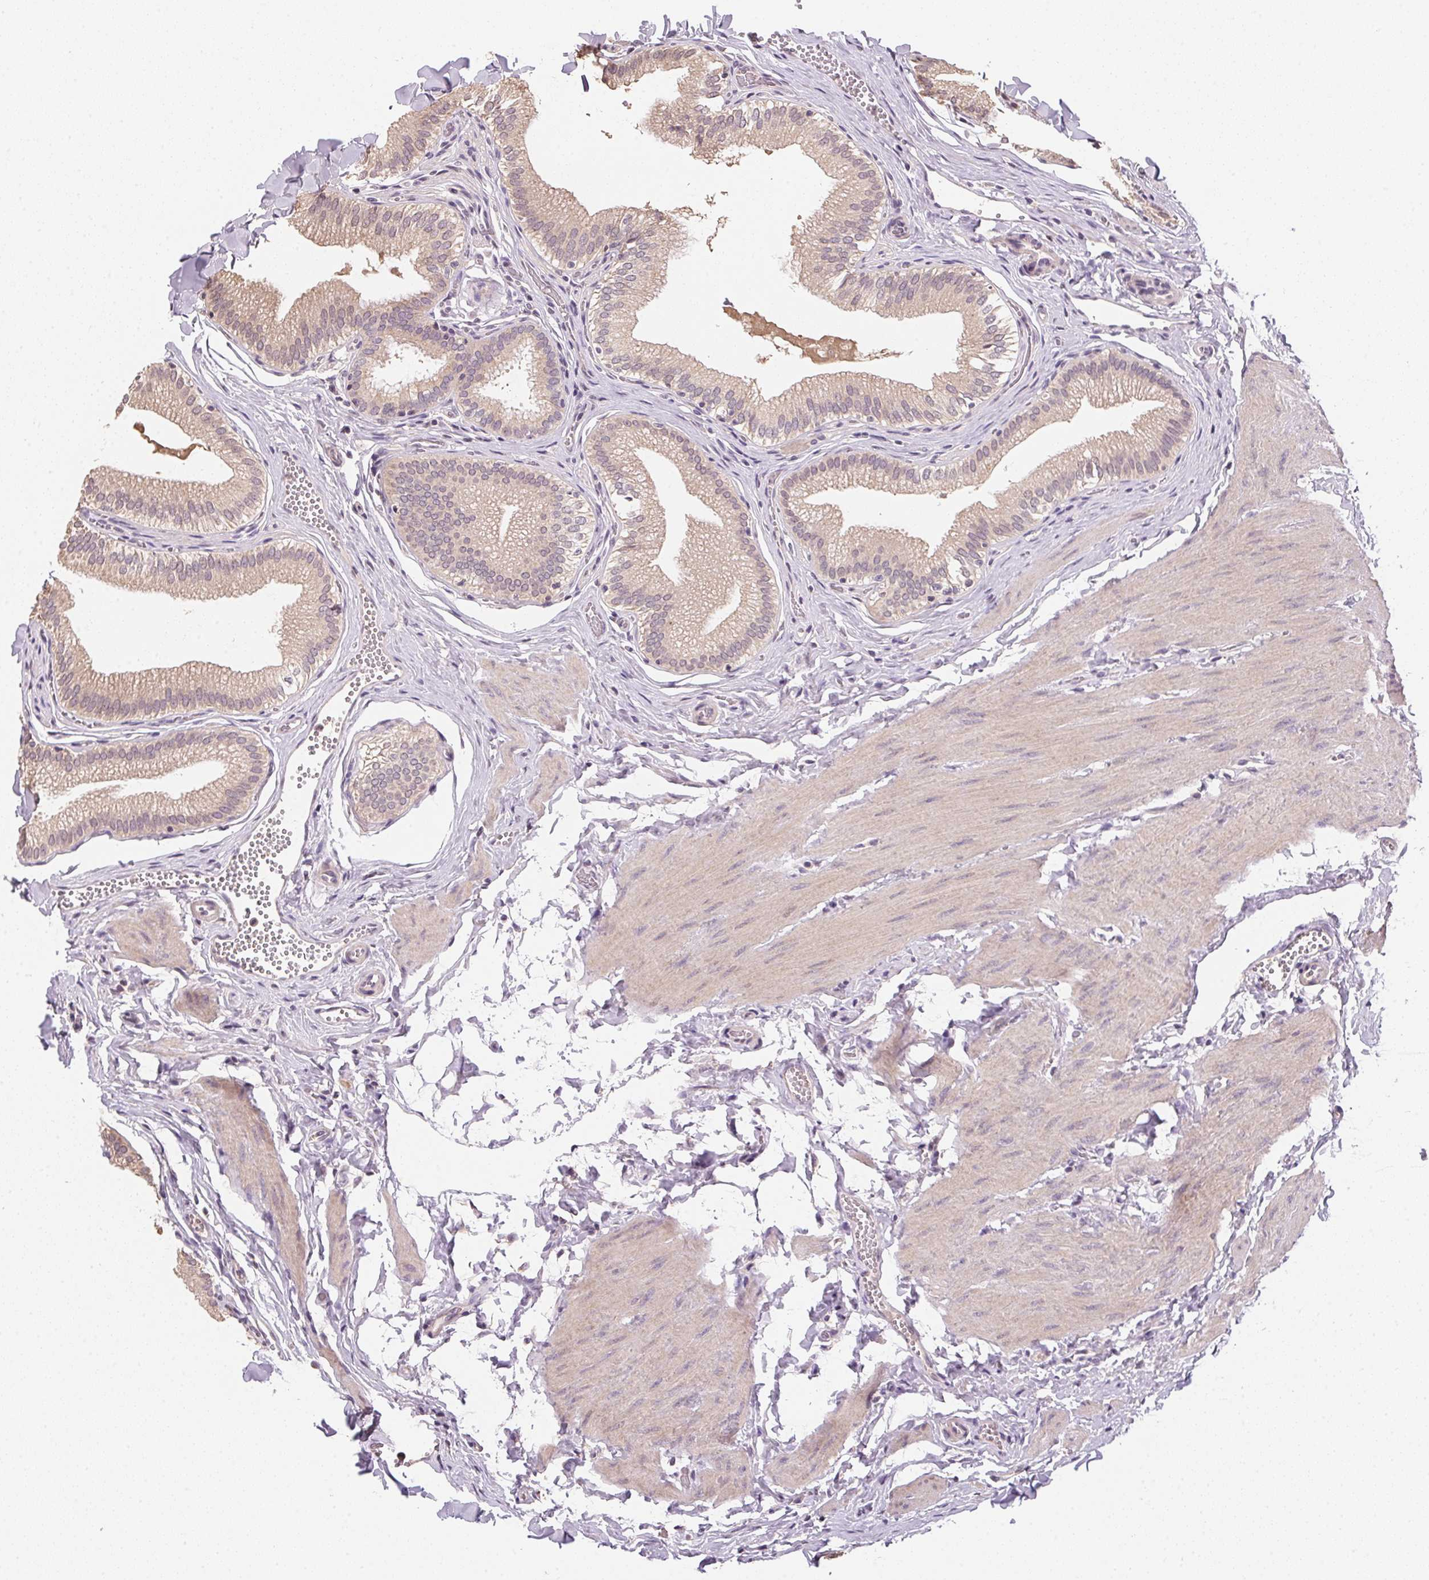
{"staining": {"intensity": "moderate", "quantity": "<25%", "location": "cytoplasmic/membranous"}, "tissue": "gallbladder", "cell_type": "Glandular cells", "image_type": "normal", "snomed": [{"axis": "morphology", "description": "Normal tissue, NOS"}, {"axis": "topography", "description": "Gallbladder"}, {"axis": "topography", "description": "Peripheral nerve tissue"}], "caption": "About <25% of glandular cells in benign gallbladder display moderate cytoplasmic/membranous protein staining as visualized by brown immunohistochemical staining.", "gene": "ALDH8A1", "patient": {"sex": "male", "age": 17}}